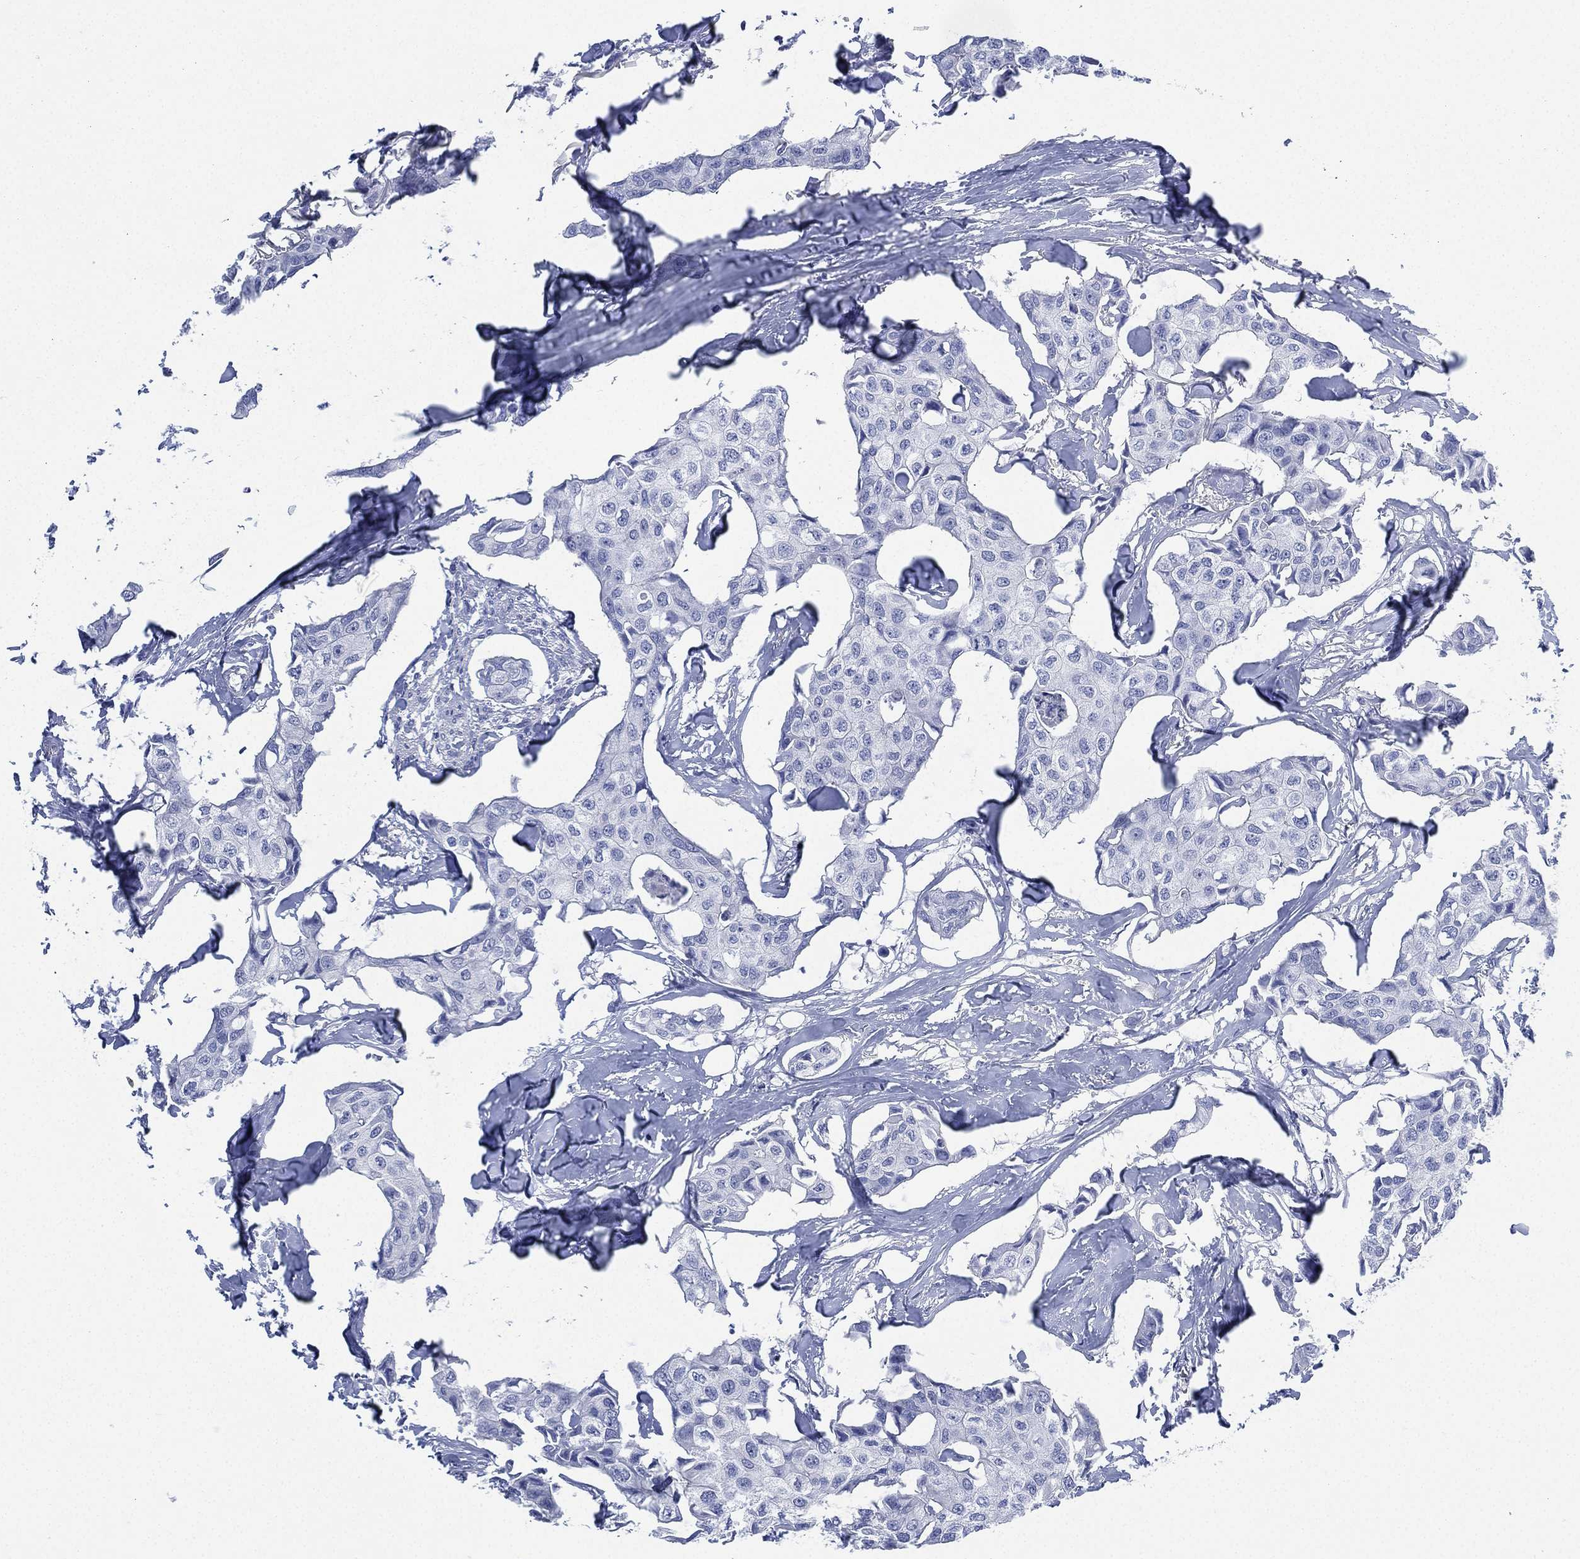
{"staining": {"intensity": "negative", "quantity": "none", "location": "none"}, "tissue": "breast cancer", "cell_type": "Tumor cells", "image_type": "cancer", "snomed": [{"axis": "morphology", "description": "Duct carcinoma"}, {"axis": "topography", "description": "Breast"}], "caption": "The photomicrograph reveals no staining of tumor cells in intraductal carcinoma (breast).", "gene": "CCDC70", "patient": {"sex": "female", "age": 80}}